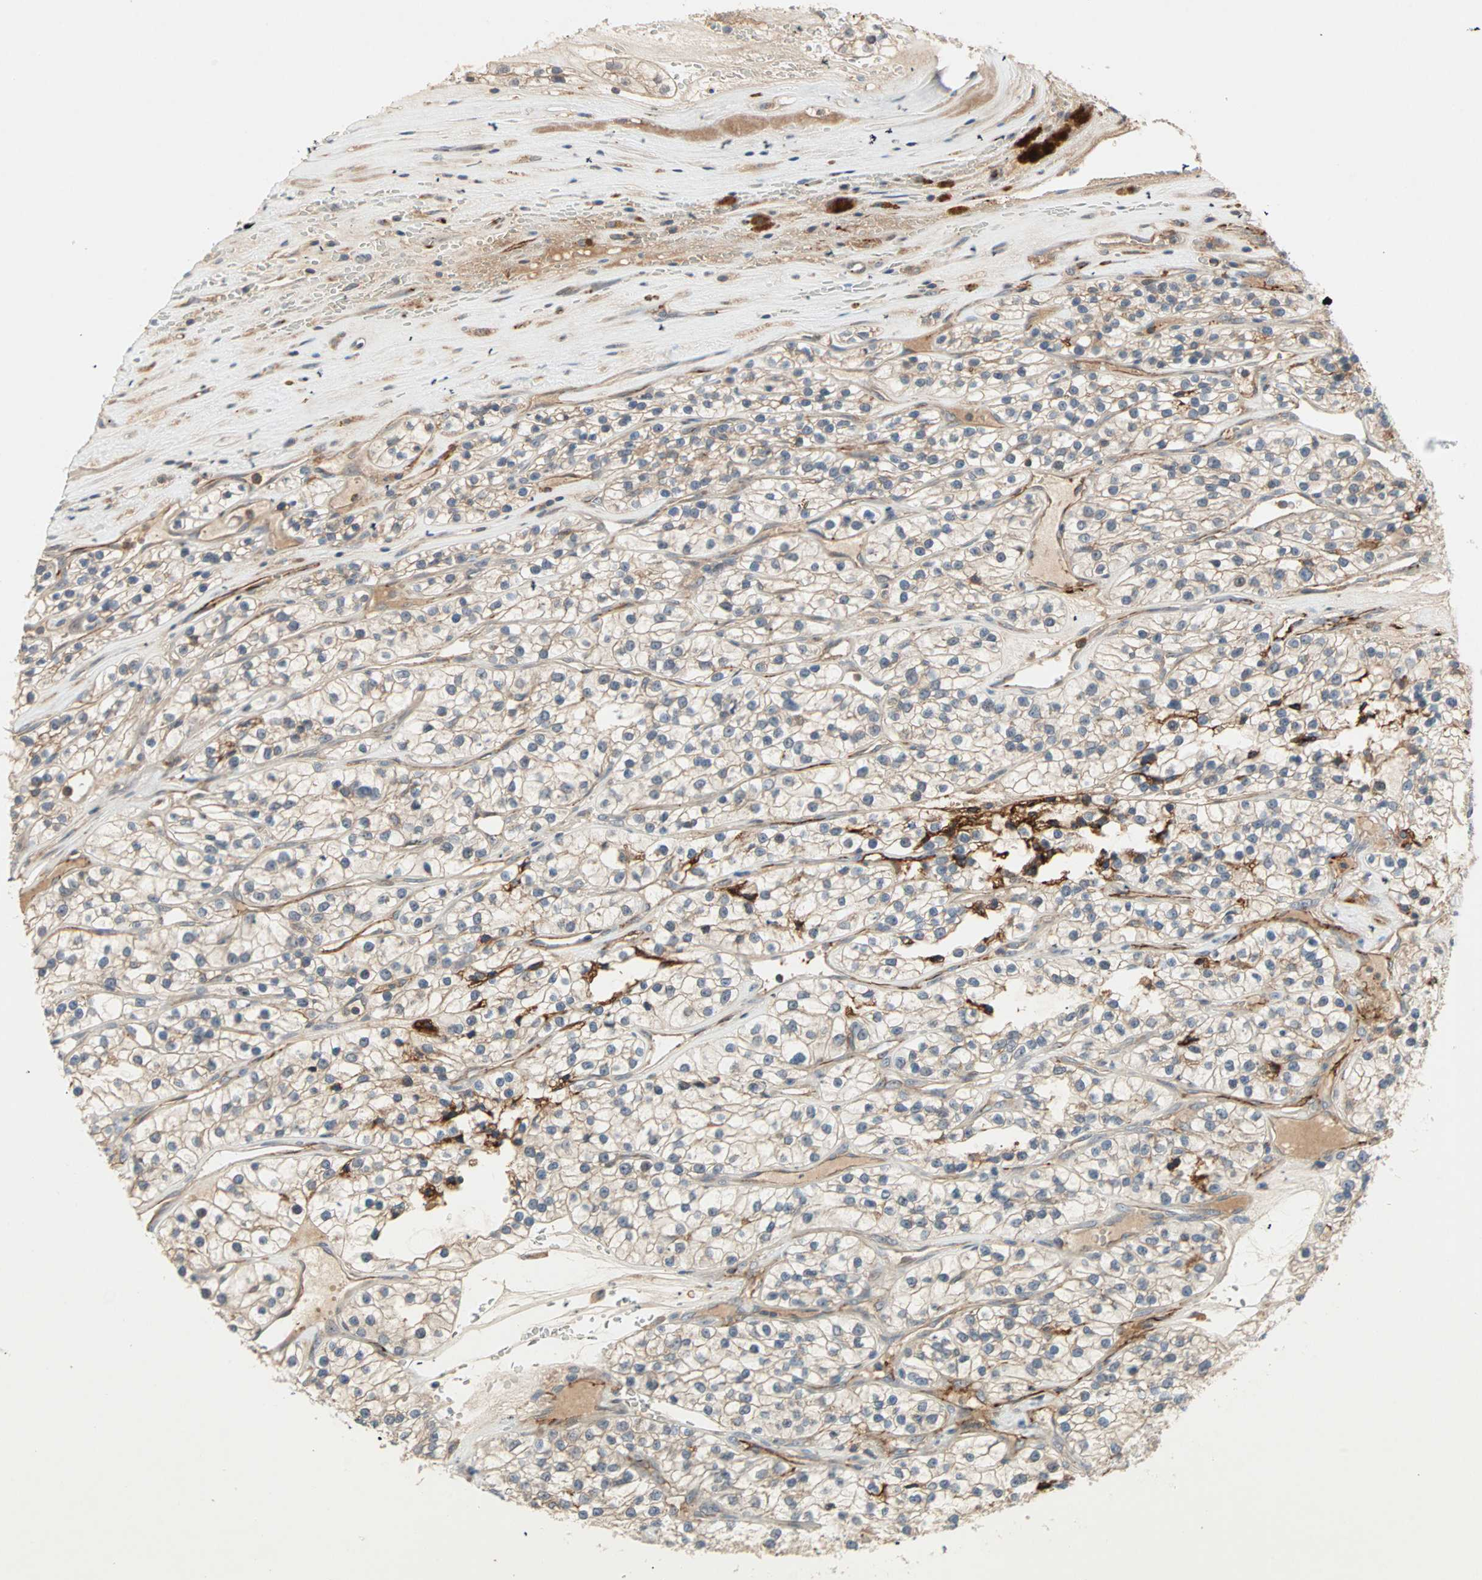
{"staining": {"intensity": "negative", "quantity": "none", "location": "none"}, "tissue": "renal cancer", "cell_type": "Tumor cells", "image_type": "cancer", "snomed": [{"axis": "morphology", "description": "Adenocarcinoma, NOS"}, {"axis": "topography", "description": "Kidney"}], "caption": "Photomicrograph shows no protein expression in tumor cells of adenocarcinoma (renal) tissue. Brightfield microscopy of IHC stained with DAB (brown) and hematoxylin (blue), captured at high magnification.", "gene": "PROS1", "patient": {"sex": "female", "age": 57}}